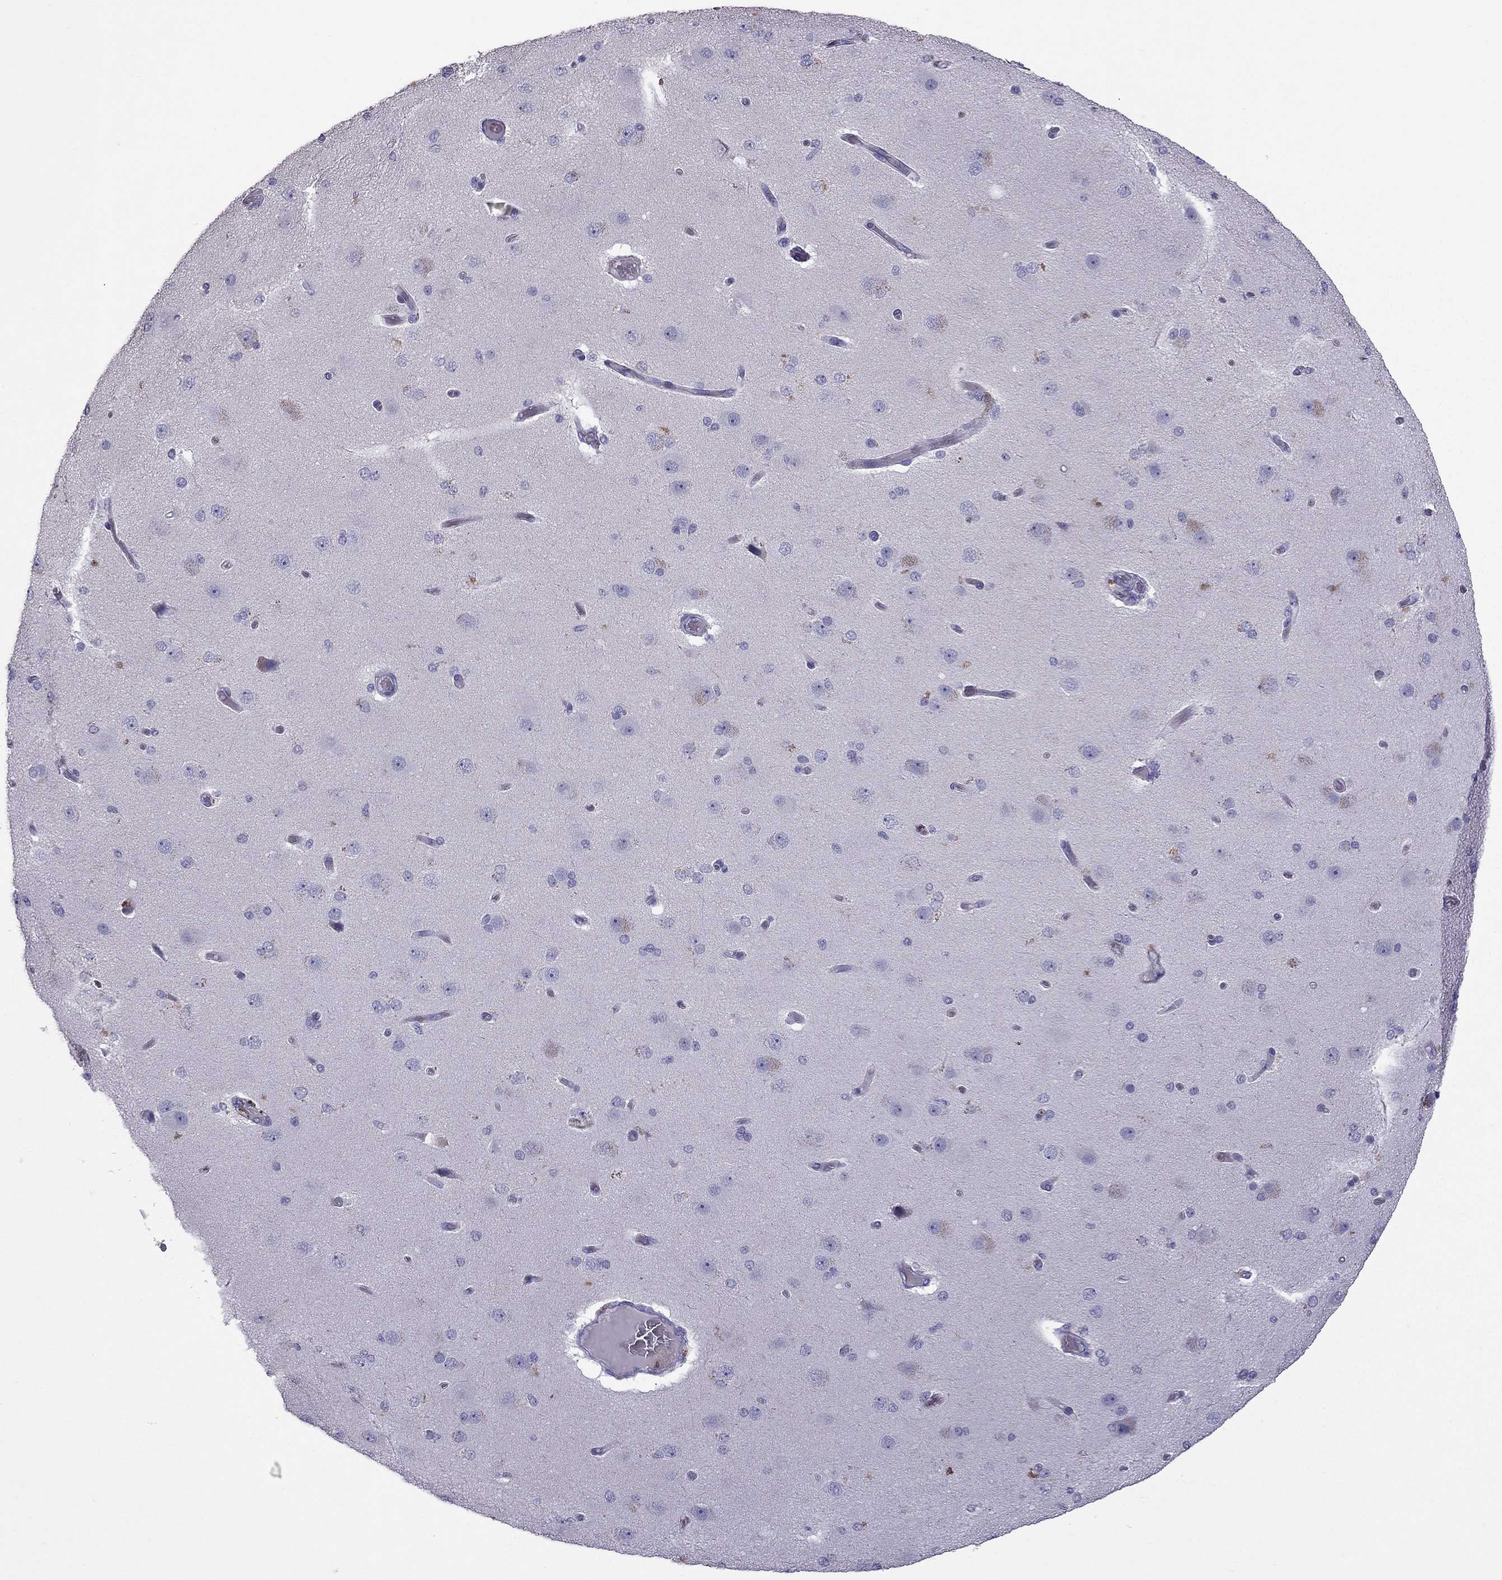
{"staining": {"intensity": "negative", "quantity": "none", "location": "none"}, "tissue": "cerebral cortex", "cell_type": "Endothelial cells", "image_type": "normal", "snomed": [{"axis": "morphology", "description": "Normal tissue, NOS"}, {"axis": "morphology", "description": "Glioma, malignant, High grade"}, {"axis": "topography", "description": "Cerebral cortex"}], "caption": "Endothelial cells show no significant protein staining in normal cerebral cortex. (DAB IHC with hematoxylin counter stain).", "gene": "STOML3", "patient": {"sex": "male", "age": 77}}